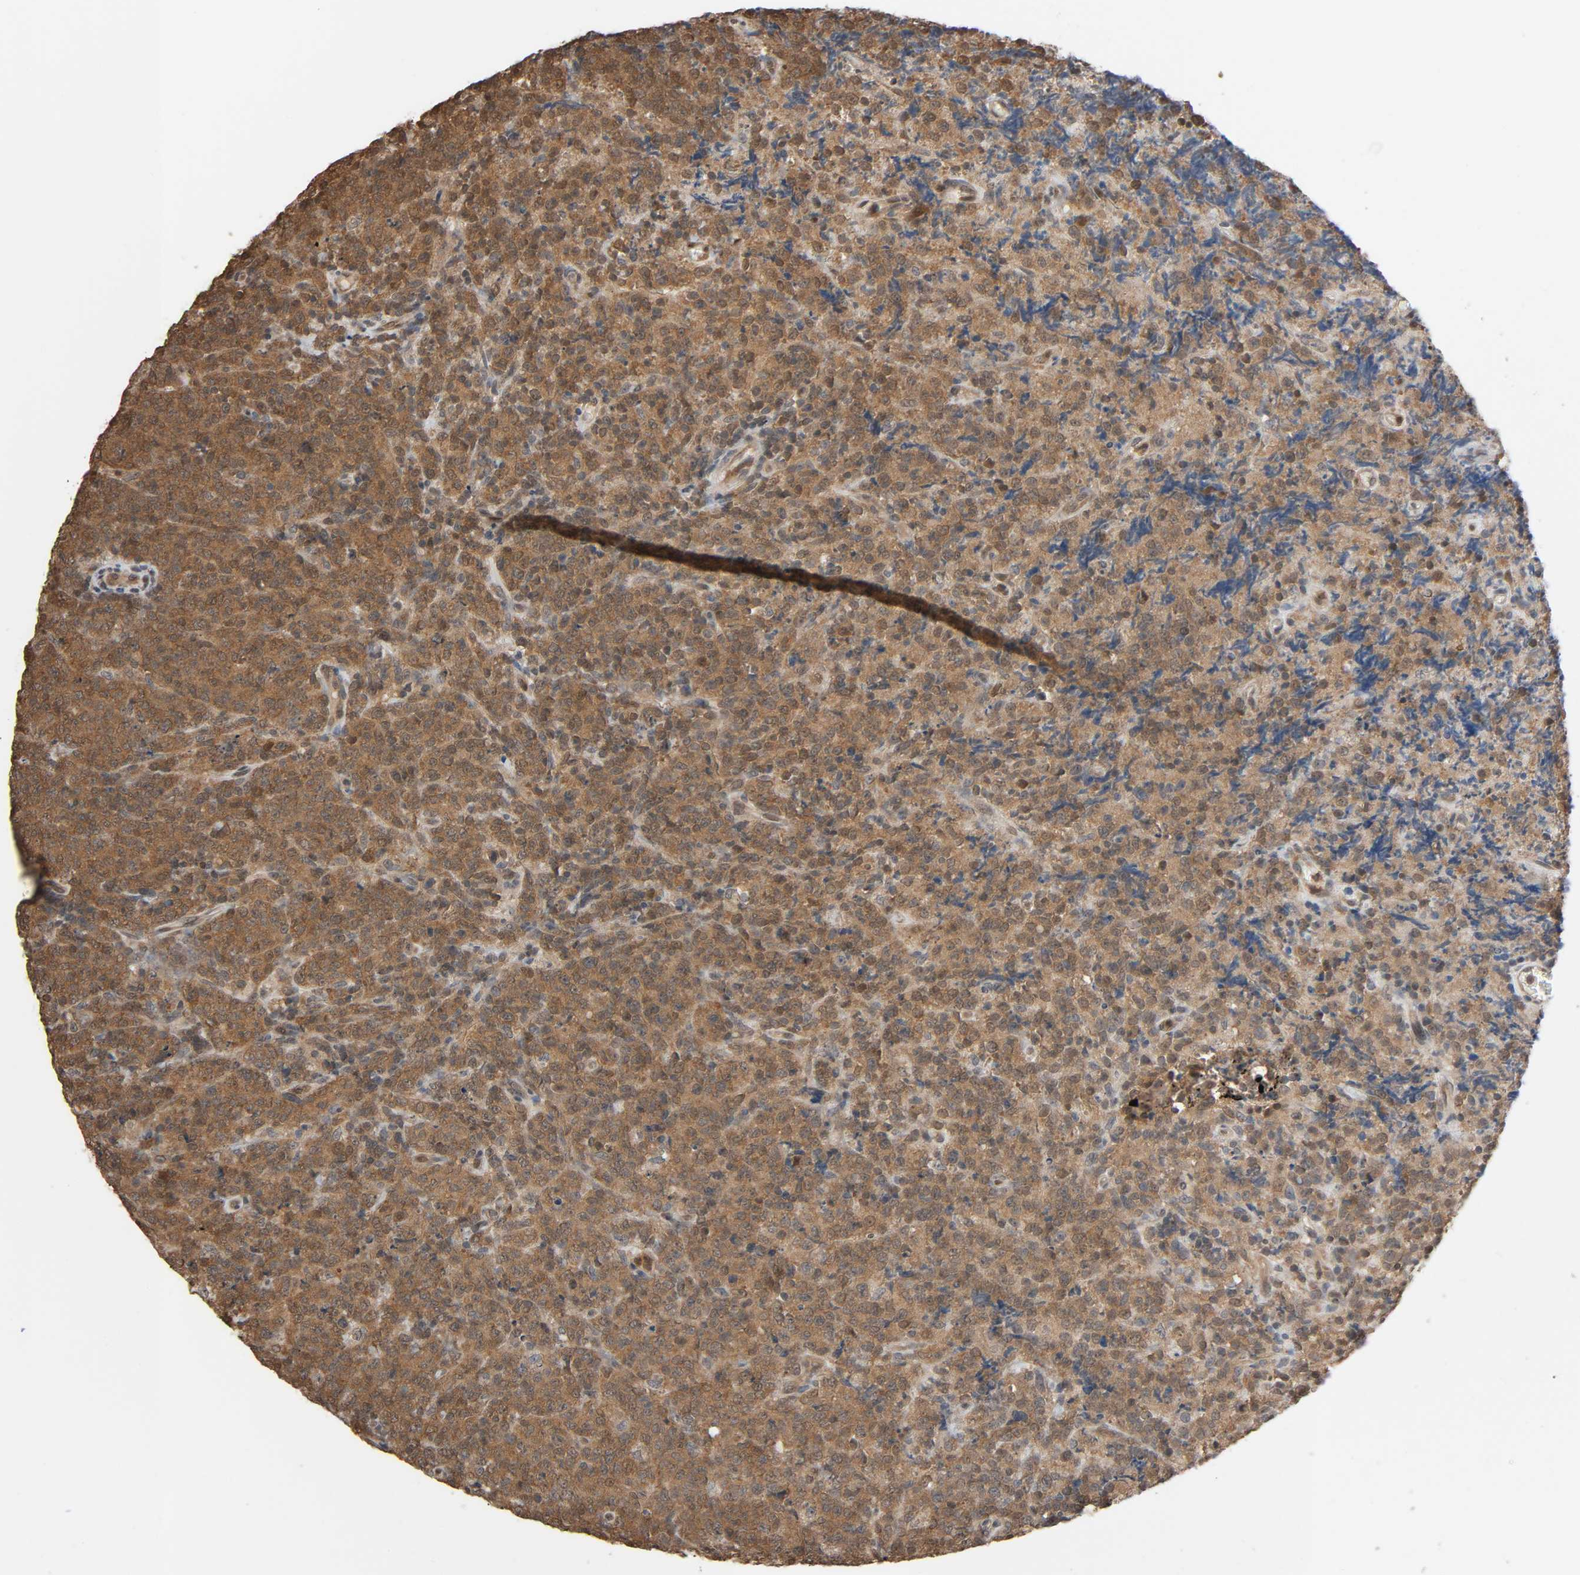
{"staining": {"intensity": "moderate", "quantity": ">75%", "location": "cytoplasmic/membranous,nuclear"}, "tissue": "lymphoma", "cell_type": "Tumor cells", "image_type": "cancer", "snomed": [{"axis": "morphology", "description": "Malignant lymphoma, non-Hodgkin's type, High grade"}, {"axis": "topography", "description": "Tonsil"}], "caption": "An IHC micrograph of neoplastic tissue is shown. Protein staining in brown highlights moderate cytoplasmic/membranous and nuclear positivity in malignant lymphoma, non-Hodgkin's type (high-grade) within tumor cells.", "gene": "NEDD8", "patient": {"sex": "female", "age": 36}}